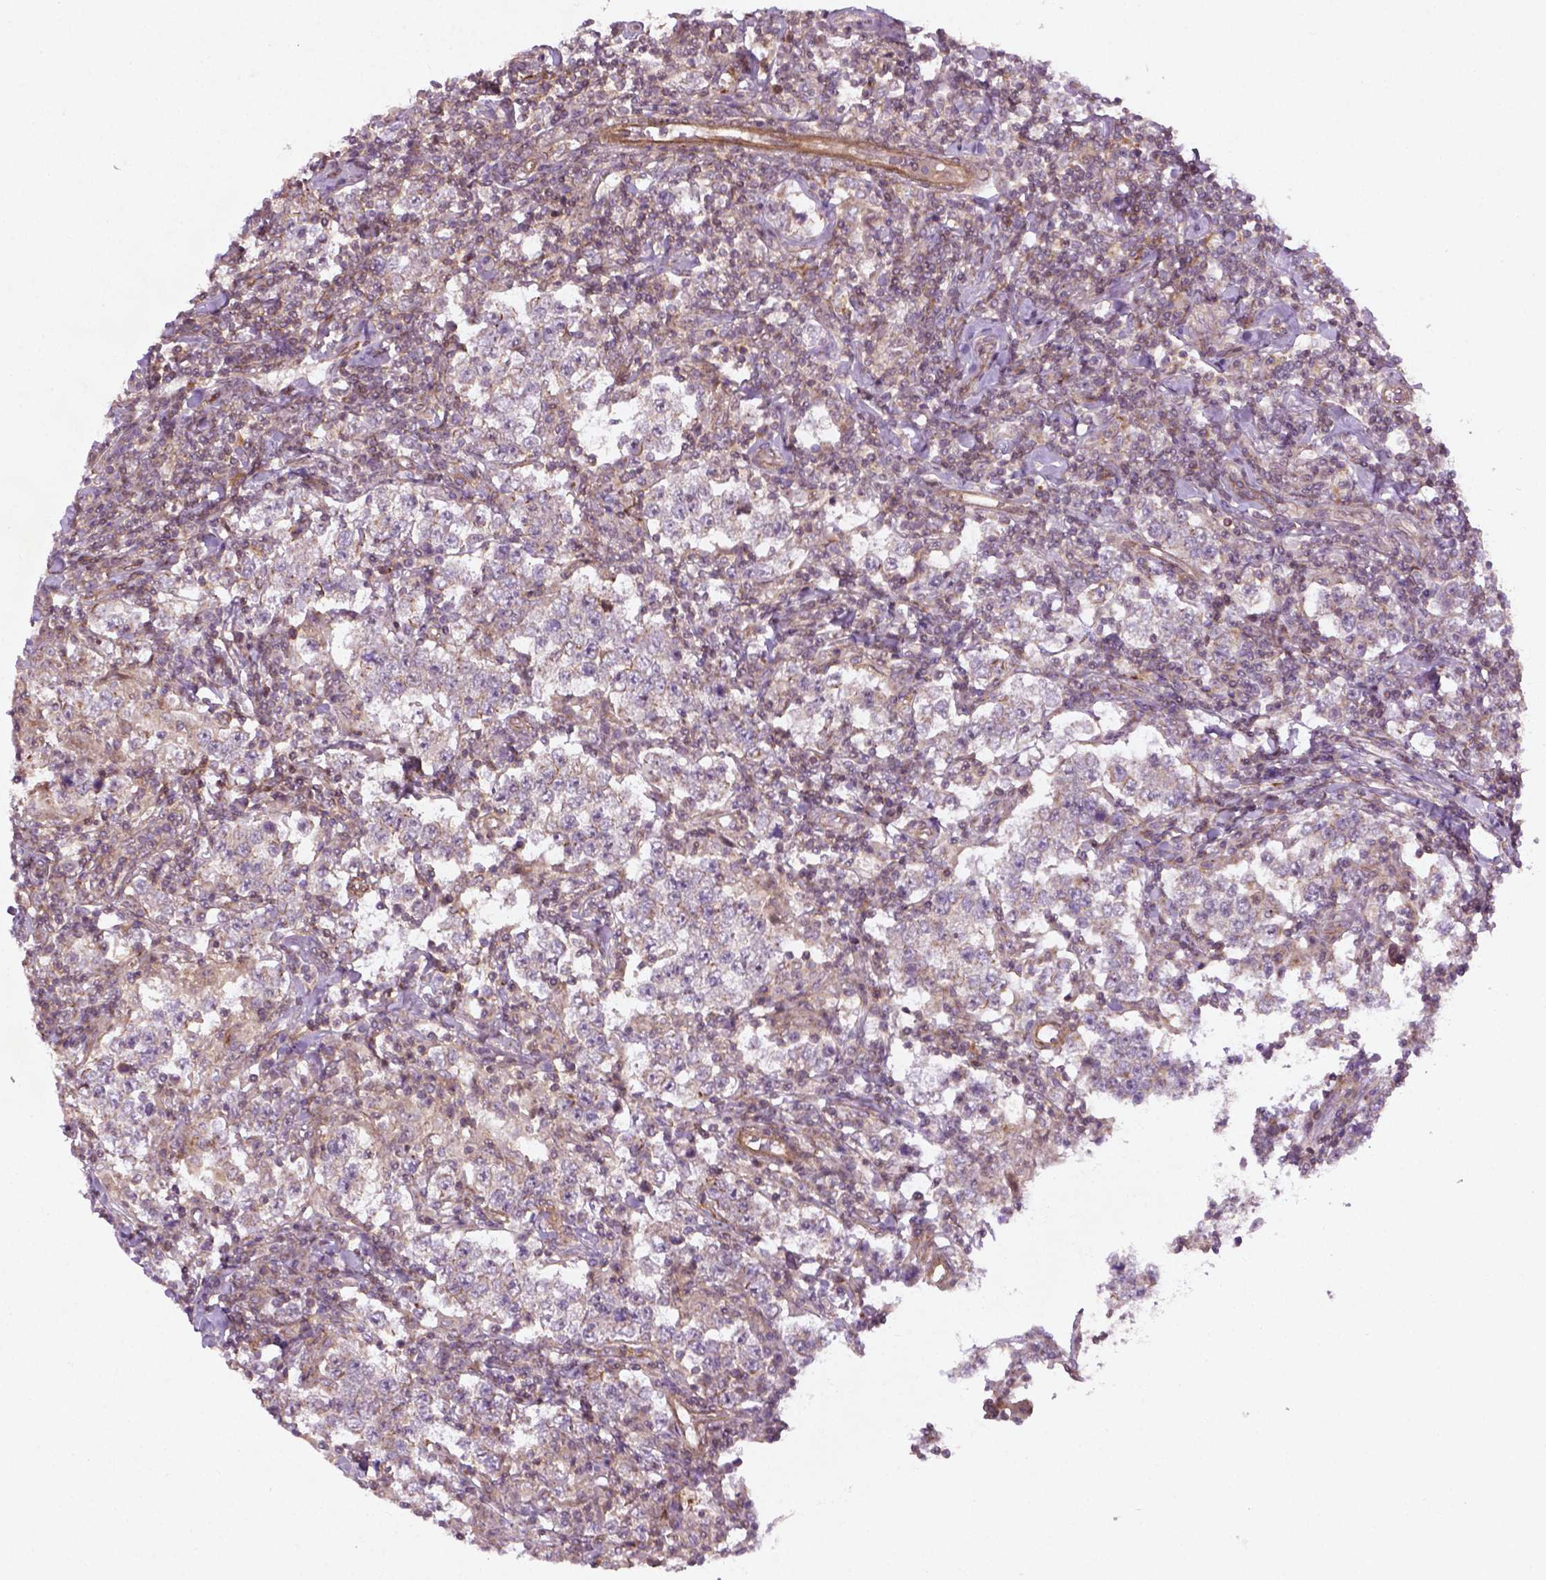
{"staining": {"intensity": "negative", "quantity": "none", "location": "none"}, "tissue": "testis cancer", "cell_type": "Tumor cells", "image_type": "cancer", "snomed": [{"axis": "morphology", "description": "Seminoma, NOS"}, {"axis": "morphology", "description": "Carcinoma, Embryonal, NOS"}, {"axis": "topography", "description": "Testis"}], "caption": "The histopathology image reveals no significant staining in tumor cells of testis cancer. The staining was performed using DAB to visualize the protein expression in brown, while the nuclei were stained in blue with hematoxylin (Magnification: 20x).", "gene": "TCHP", "patient": {"sex": "male", "age": 41}}